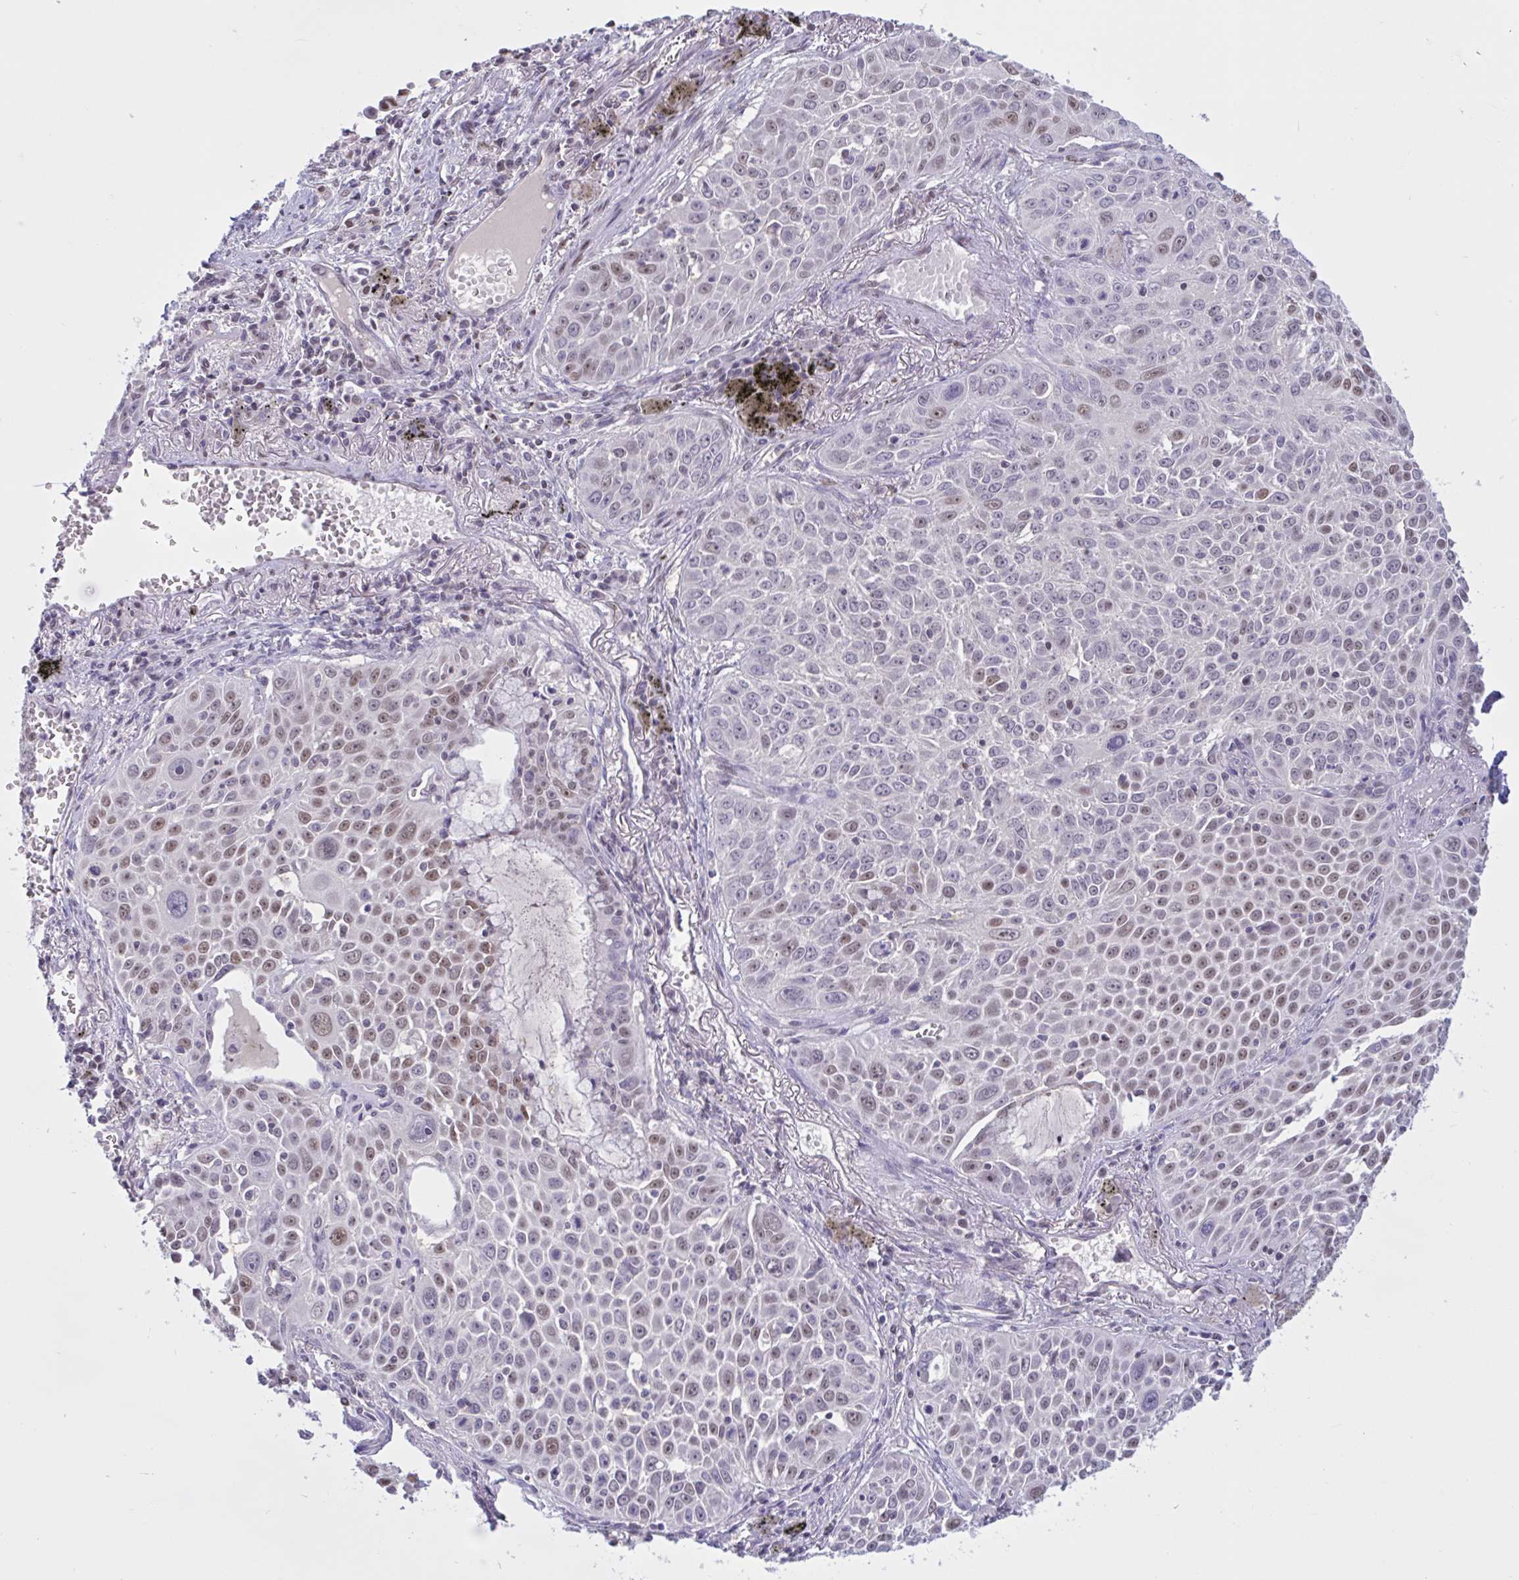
{"staining": {"intensity": "moderate", "quantity": "25%-75%", "location": "nuclear"}, "tissue": "lung cancer", "cell_type": "Tumor cells", "image_type": "cancer", "snomed": [{"axis": "morphology", "description": "Squamous cell carcinoma, NOS"}, {"axis": "morphology", "description": "Squamous cell carcinoma, metastatic, NOS"}, {"axis": "topography", "description": "Lymph node"}, {"axis": "topography", "description": "Lung"}], "caption": "Approximately 25%-75% of tumor cells in lung squamous cell carcinoma show moderate nuclear protein positivity as visualized by brown immunohistochemical staining.", "gene": "RBL1", "patient": {"sex": "female", "age": 62}}